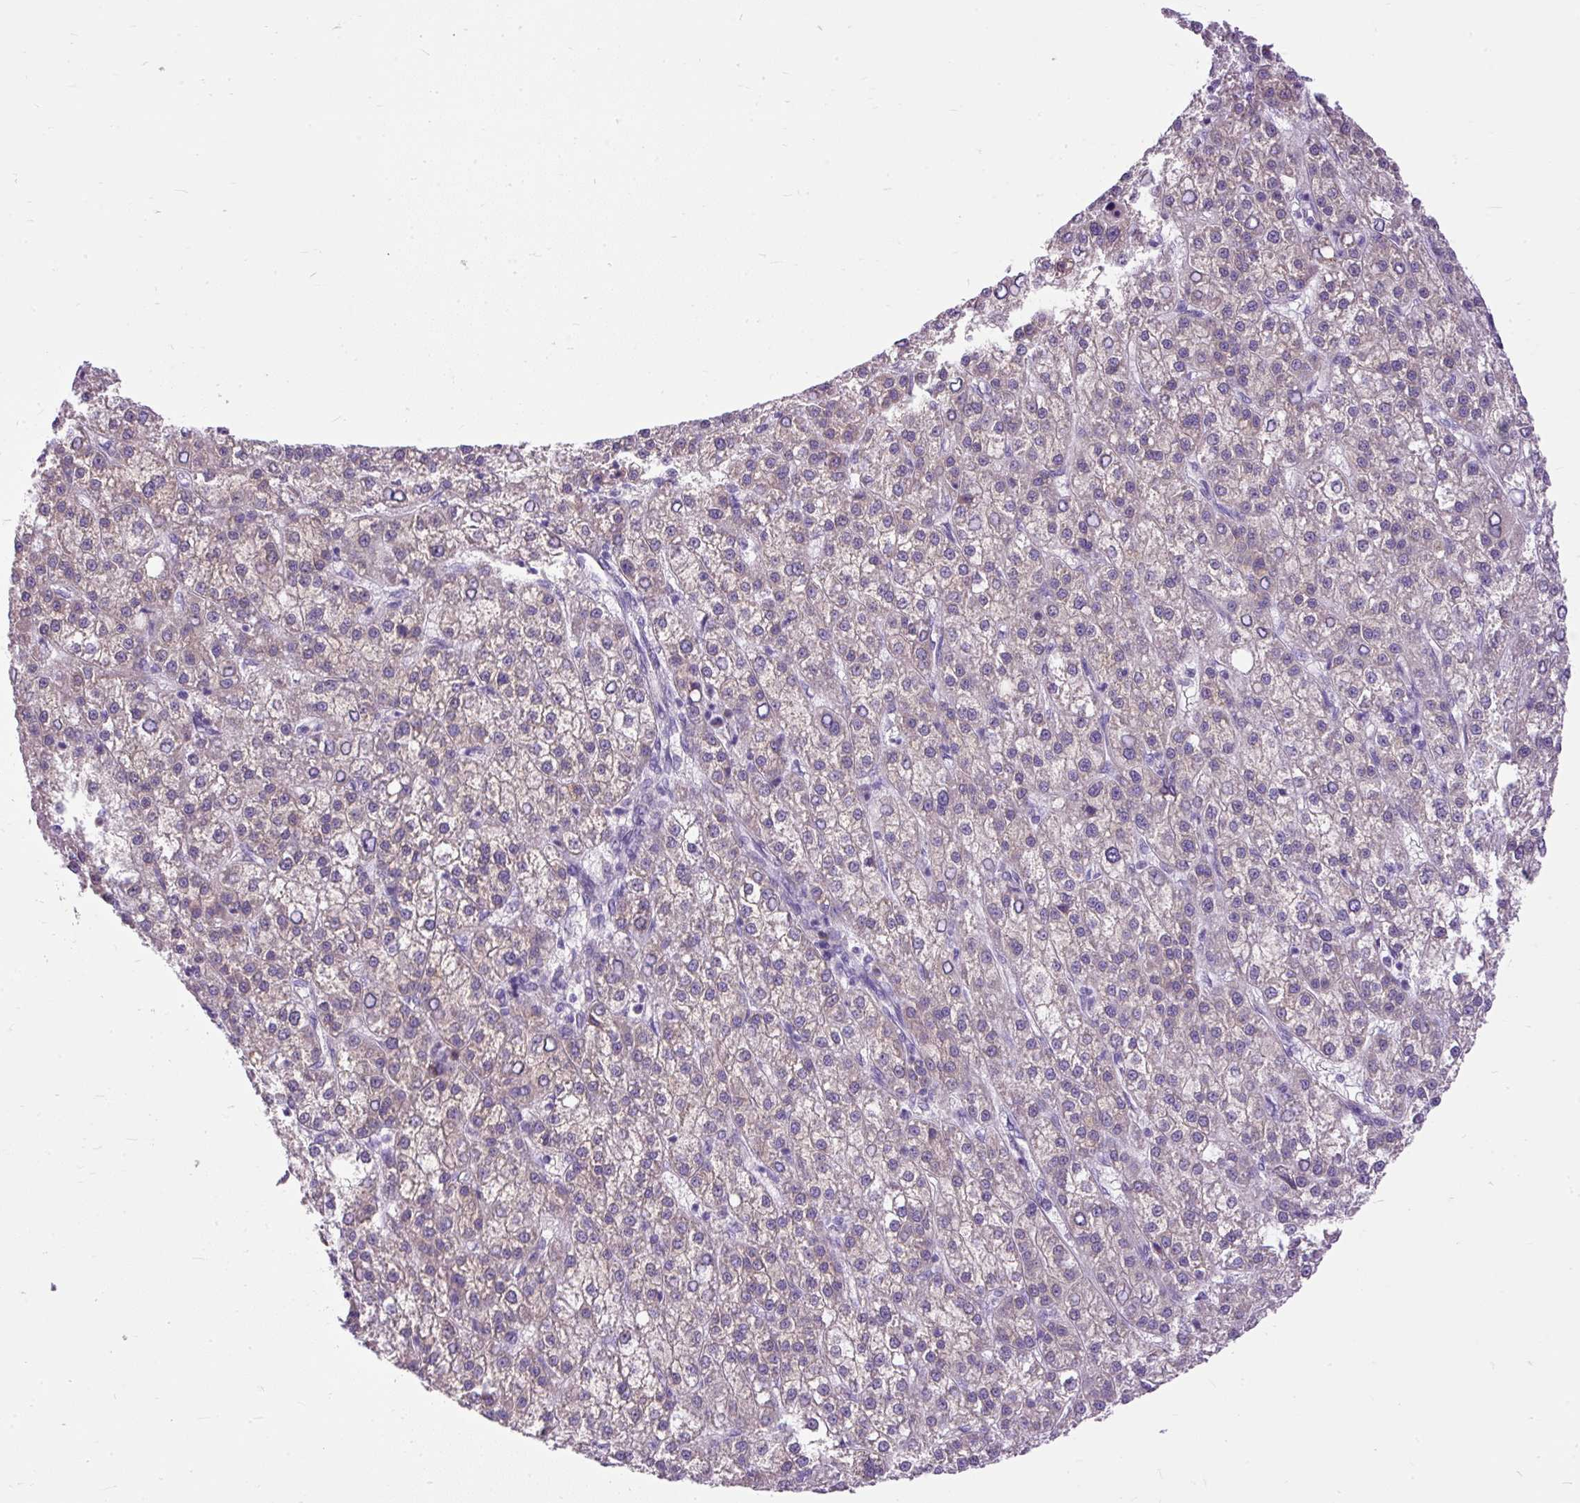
{"staining": {"intensity": "negative", "quantity": "none", "location": "none"}, "tissue": "liver cancer", "cell_type": "Tumor cells", "image_type": "cancer", "snomed": [{"axis": "morphology", "description": "Carcinoma, Hepatocellular, NOS"}, {"axis": "topography", "description": "Liver"}], "caption": "A photomicrograph of human hepatocellular carcinoma (liver) is negative for staining in tumor cells.", "gene": "SYBU", "patient": {"sex": "female", "age": 58}}